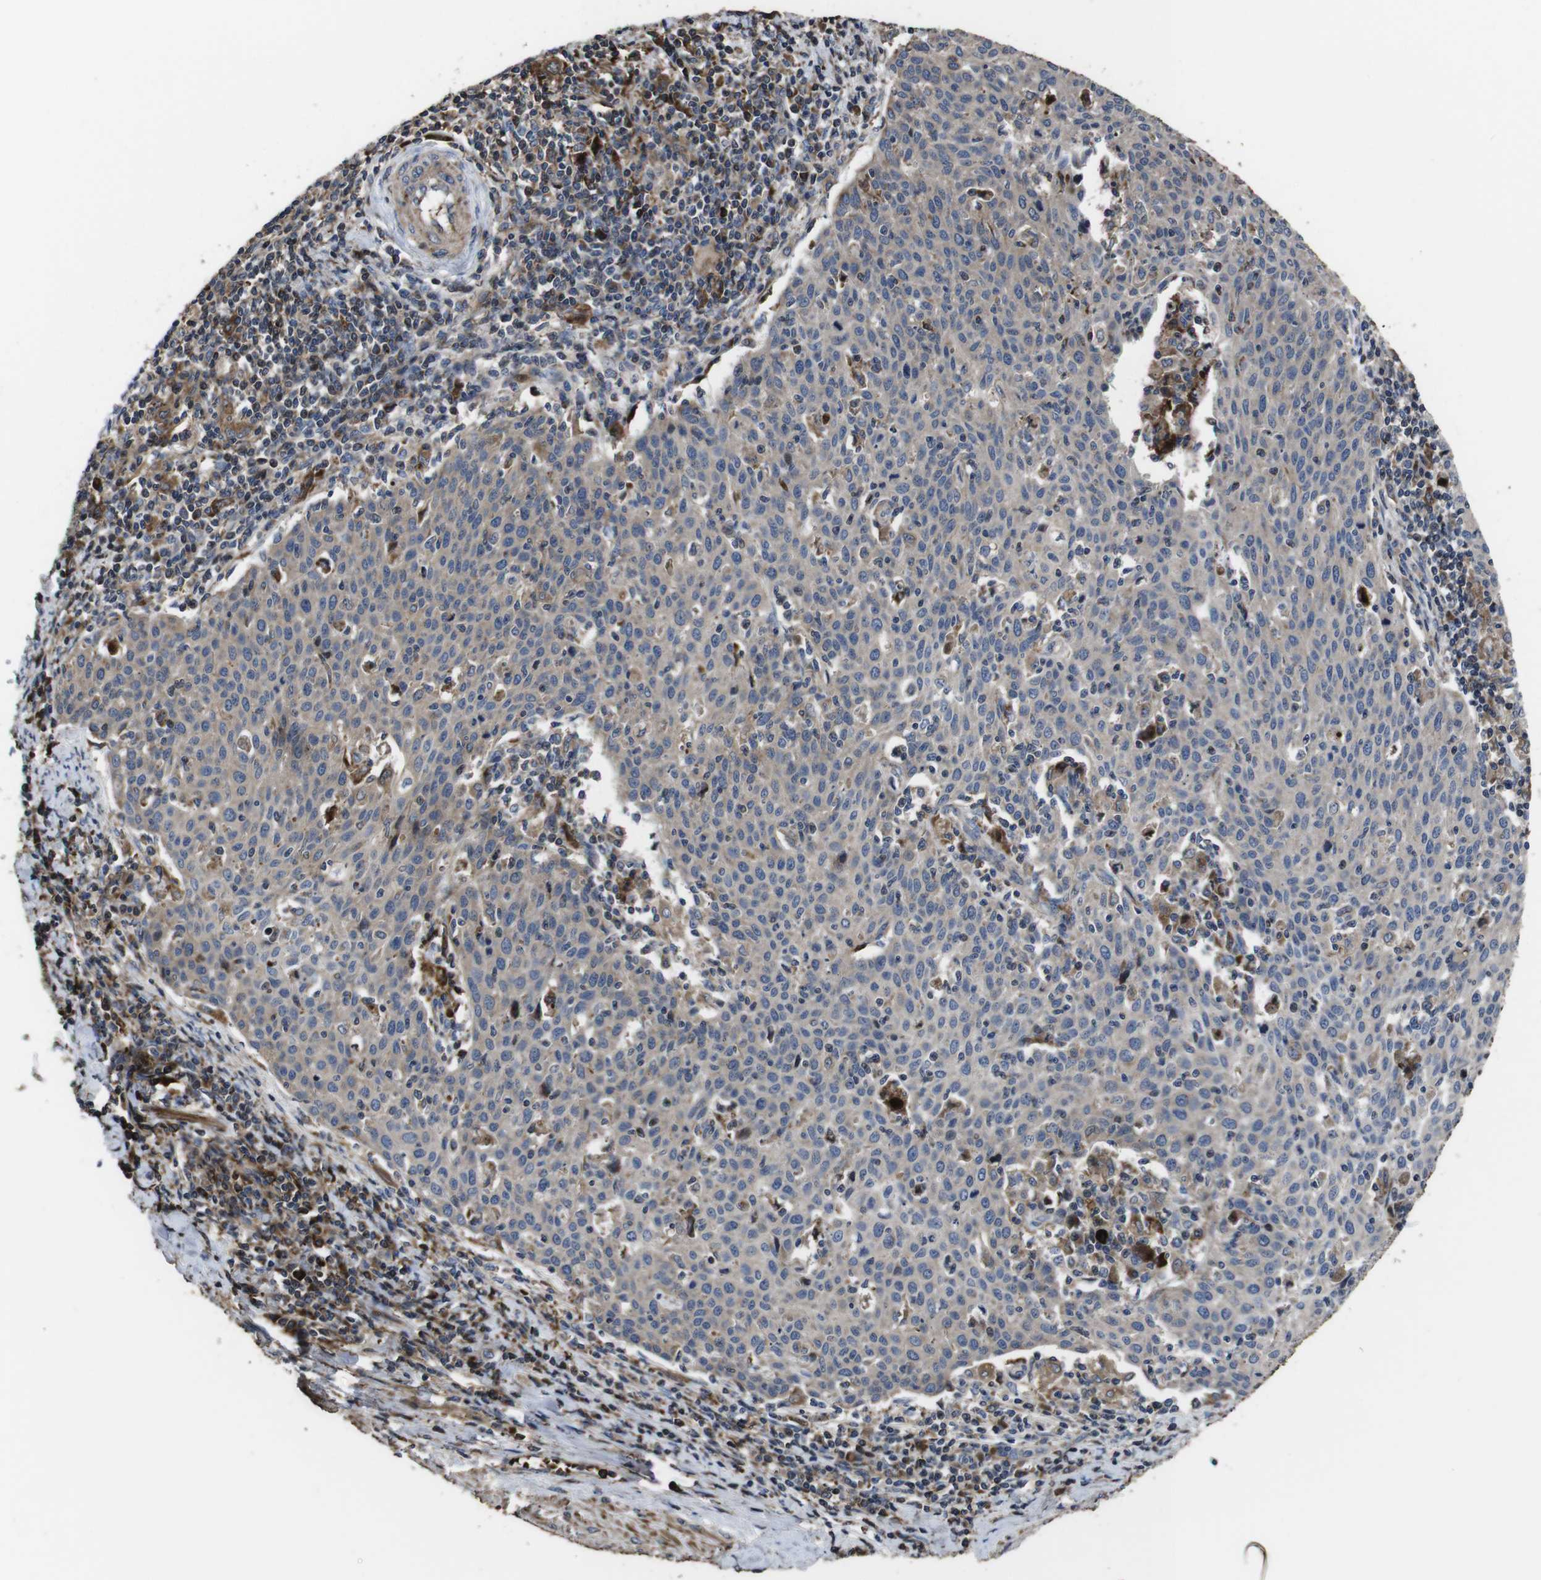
{"staining": {"intensity": "moderate", "quantity": ">75%", "location": "cytoplasmic/membranous"}, "tissue": "cervical cancer", "cell_type": "Tumor cells", "image_type": "cancer", "snomed": [{"axis": "morphology", "description": "Squamous cell carcinoma, NOS"}, {"axis": "topography", "description": "Cervix"}], "caption": "Cervical cancer stained for a protein demonstrates moderate cytoplasmic/membranous positivity in tumor cells. Using DAB (brown) and hematoxylin (blue) stains, captured at high magnification using brightfield microscopy.", "gene": "SMYD3", "patient": {"sex": "female", "age": 38}}